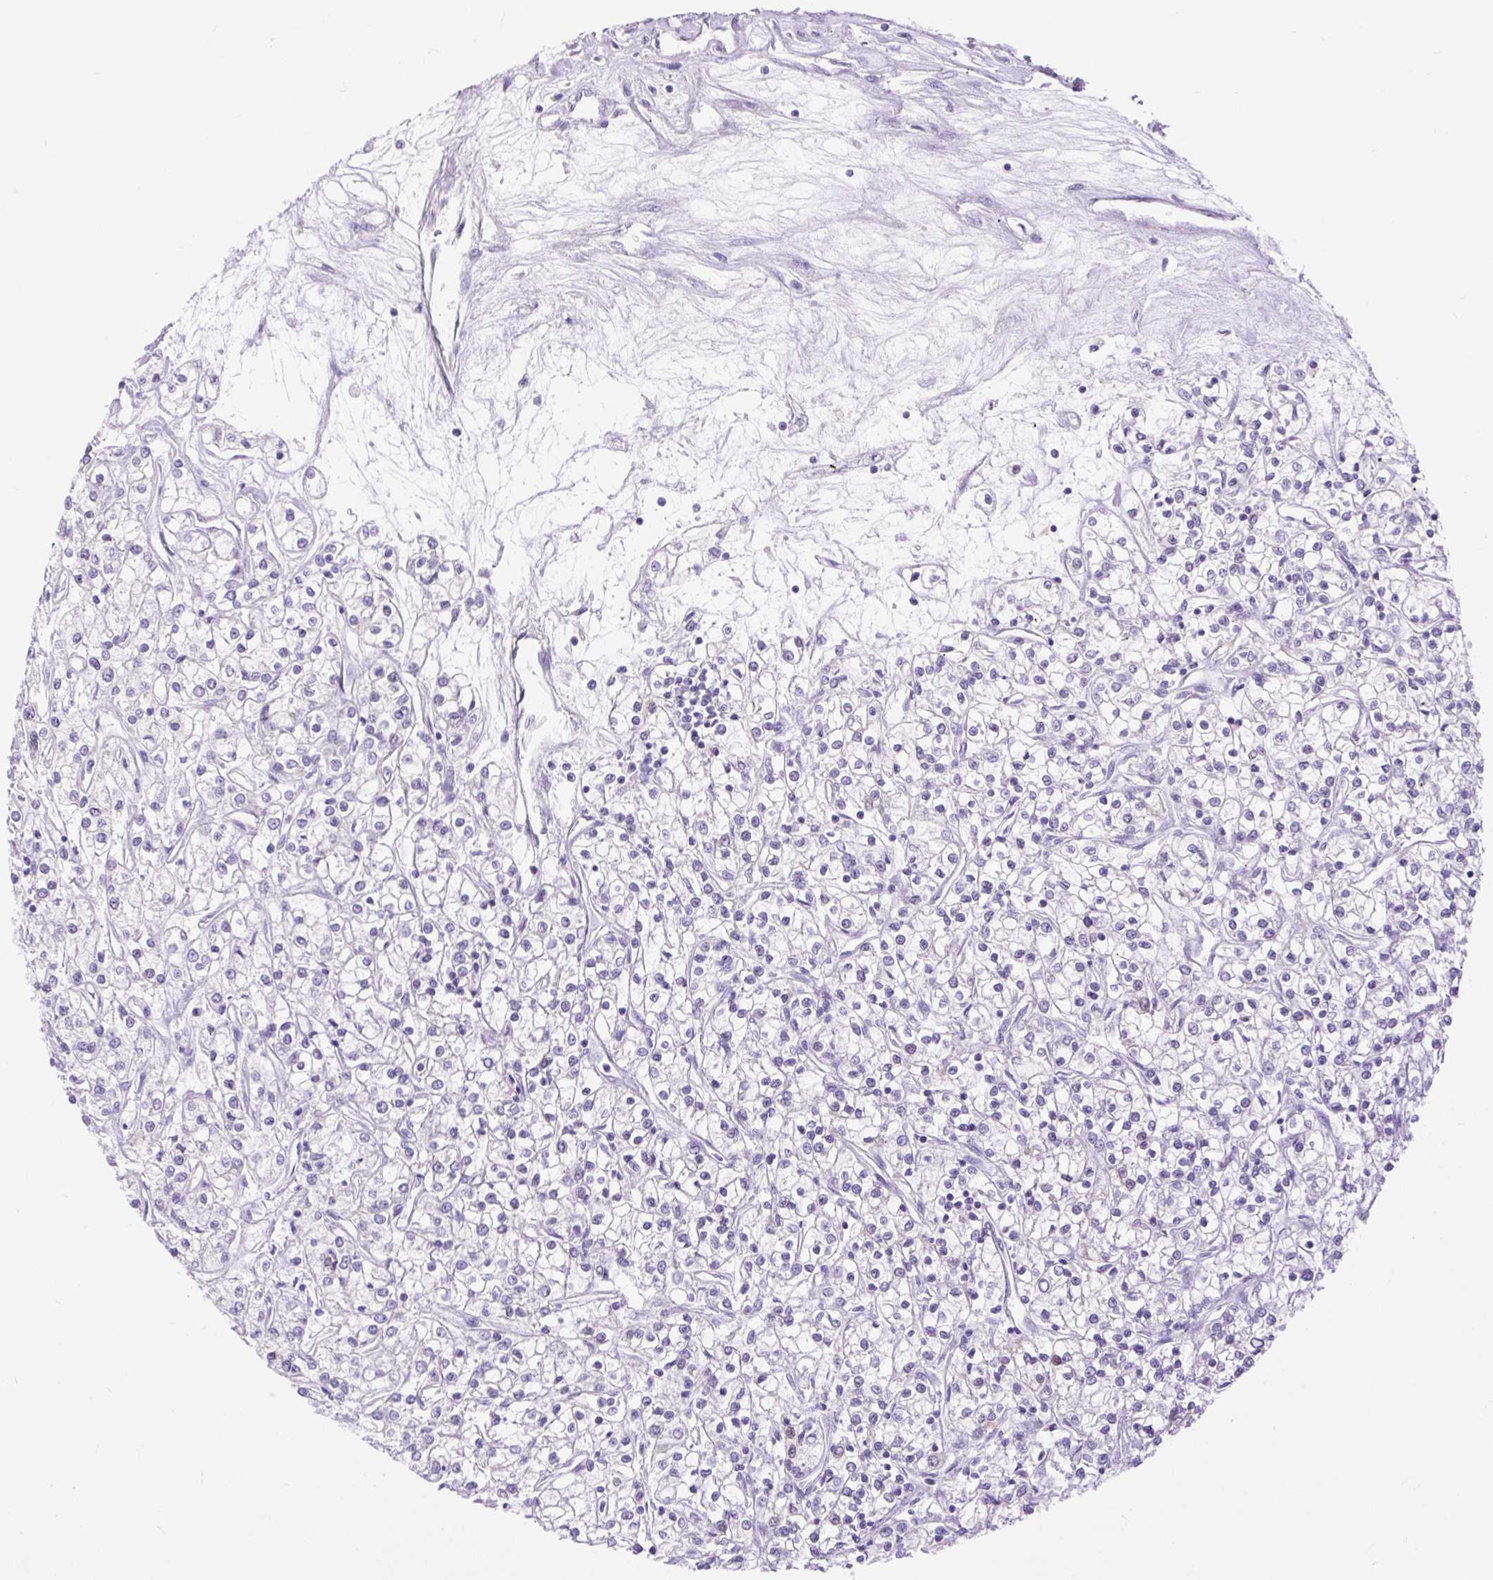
{"staining": {"intensity": "negative", "quantity": "none", "location": "none"}, "tissue": "renal cancer", "cell_type": "Tumor cells", "image_type": "cancer", "snomed": [{"axis": "morphology", "description": "Adenocarcinoma, NOS"}, {"axis": "topography", "description": "Kidney"}], "caption": "A micrograph of human adenocarcinoma (renal) is negative for staining in tumor cells.", "gene": "SLC25A40", "patient": {"sex": "female", "age": 59}}